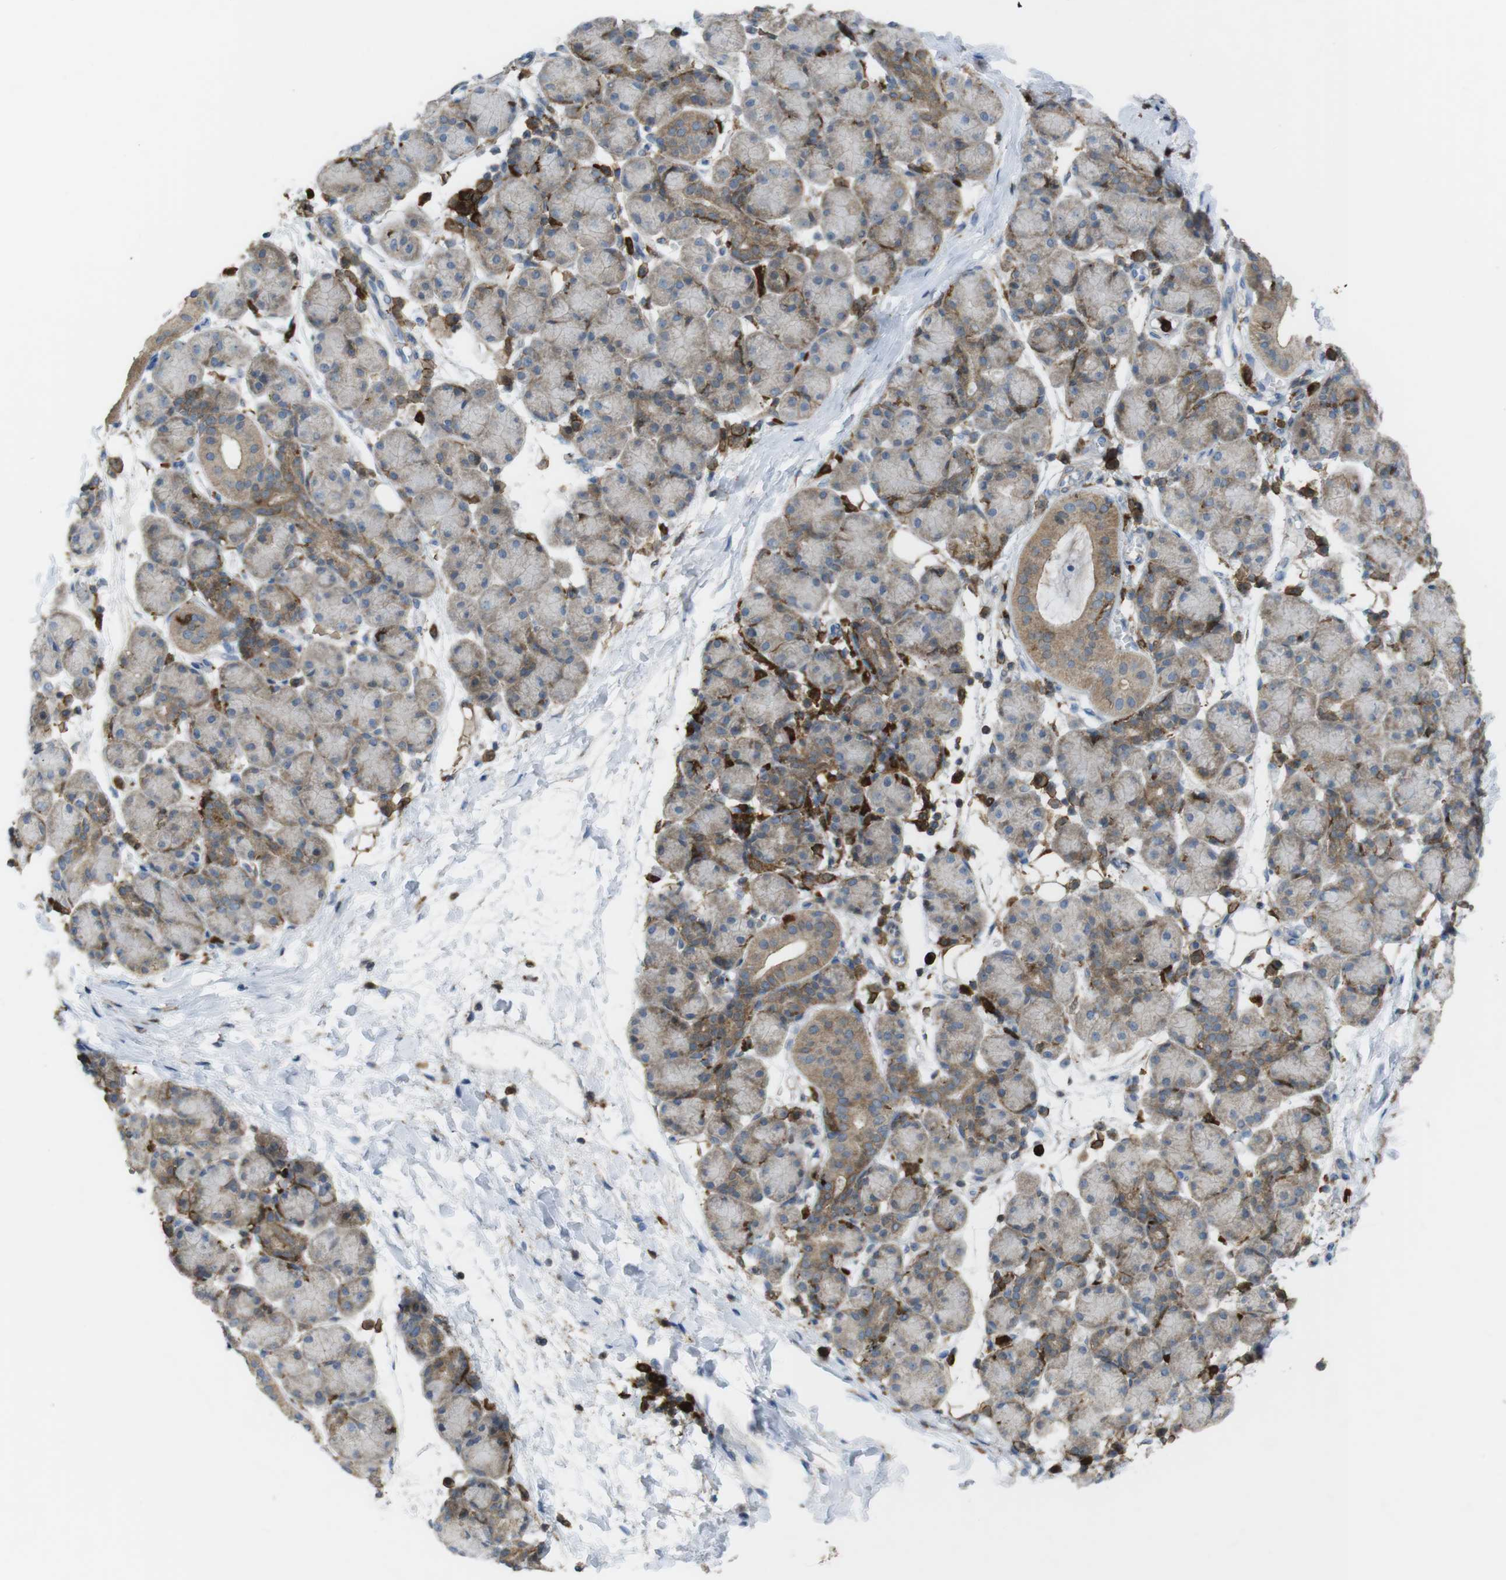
{"staining": {"intensity": "moderate", "quantity": "25%-75%", "location": "cytoplasmic/membranous"}, "tissue": "salivary gland", "cell_type": "Glandular cells", "image_type": "normal", "snomed": [{"axis": "morphology", "description": "Normal tissue, NOS"}, {"axis": "morphology", "description": "Inflammation, NOS"}, {"axis": "topography", "description": "Lymph node"}, {"axis": "topography", "description": "Salivary gland"}], "caption": "A micrograph of salivary gland stained for a protein demonstrates moderate cytoplasmic/membranous brown staining in glandular cells.", "gene": "PRKCD", "patient": {"sex": "male", "age": 3}}